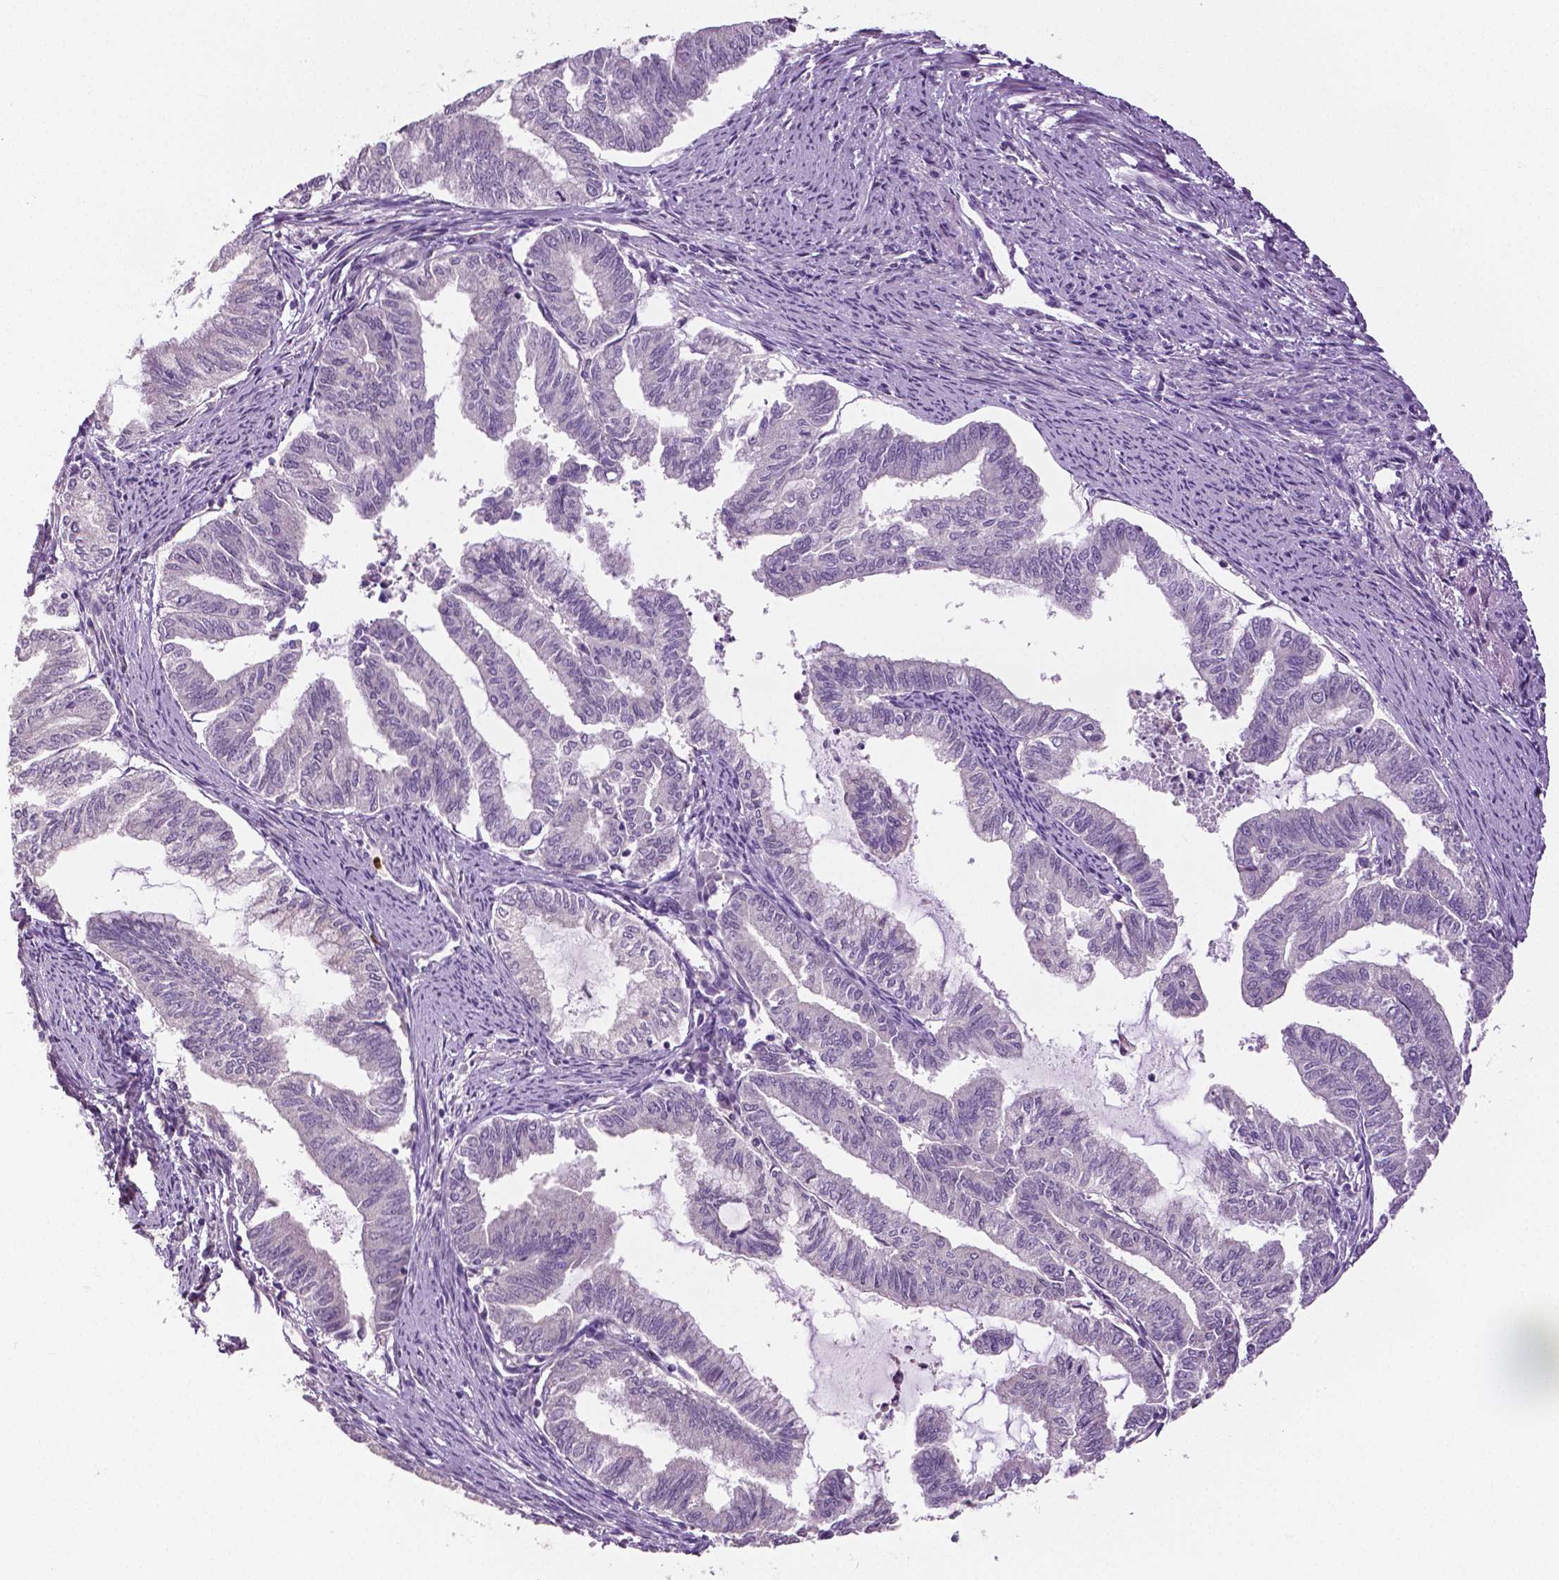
{"staining": {"intensity": "negative", "quantity": "none", "location": "none"}, "tissue": "endometrial cancer", "cell_type": "Tumor cells", "image_type": "cancer", "snomed": [{"axis": "morphology", "description": "Adenocarcinoma, NOS"}, {"axis": "topography", "description": "Endometrium"}], "caption": "Endometrial cancer was stained to show a protein in brown. There is no significant positivity in tumor cells.", "gene": "PTPN5", "patient": {"sex": "female", "age": 79}}